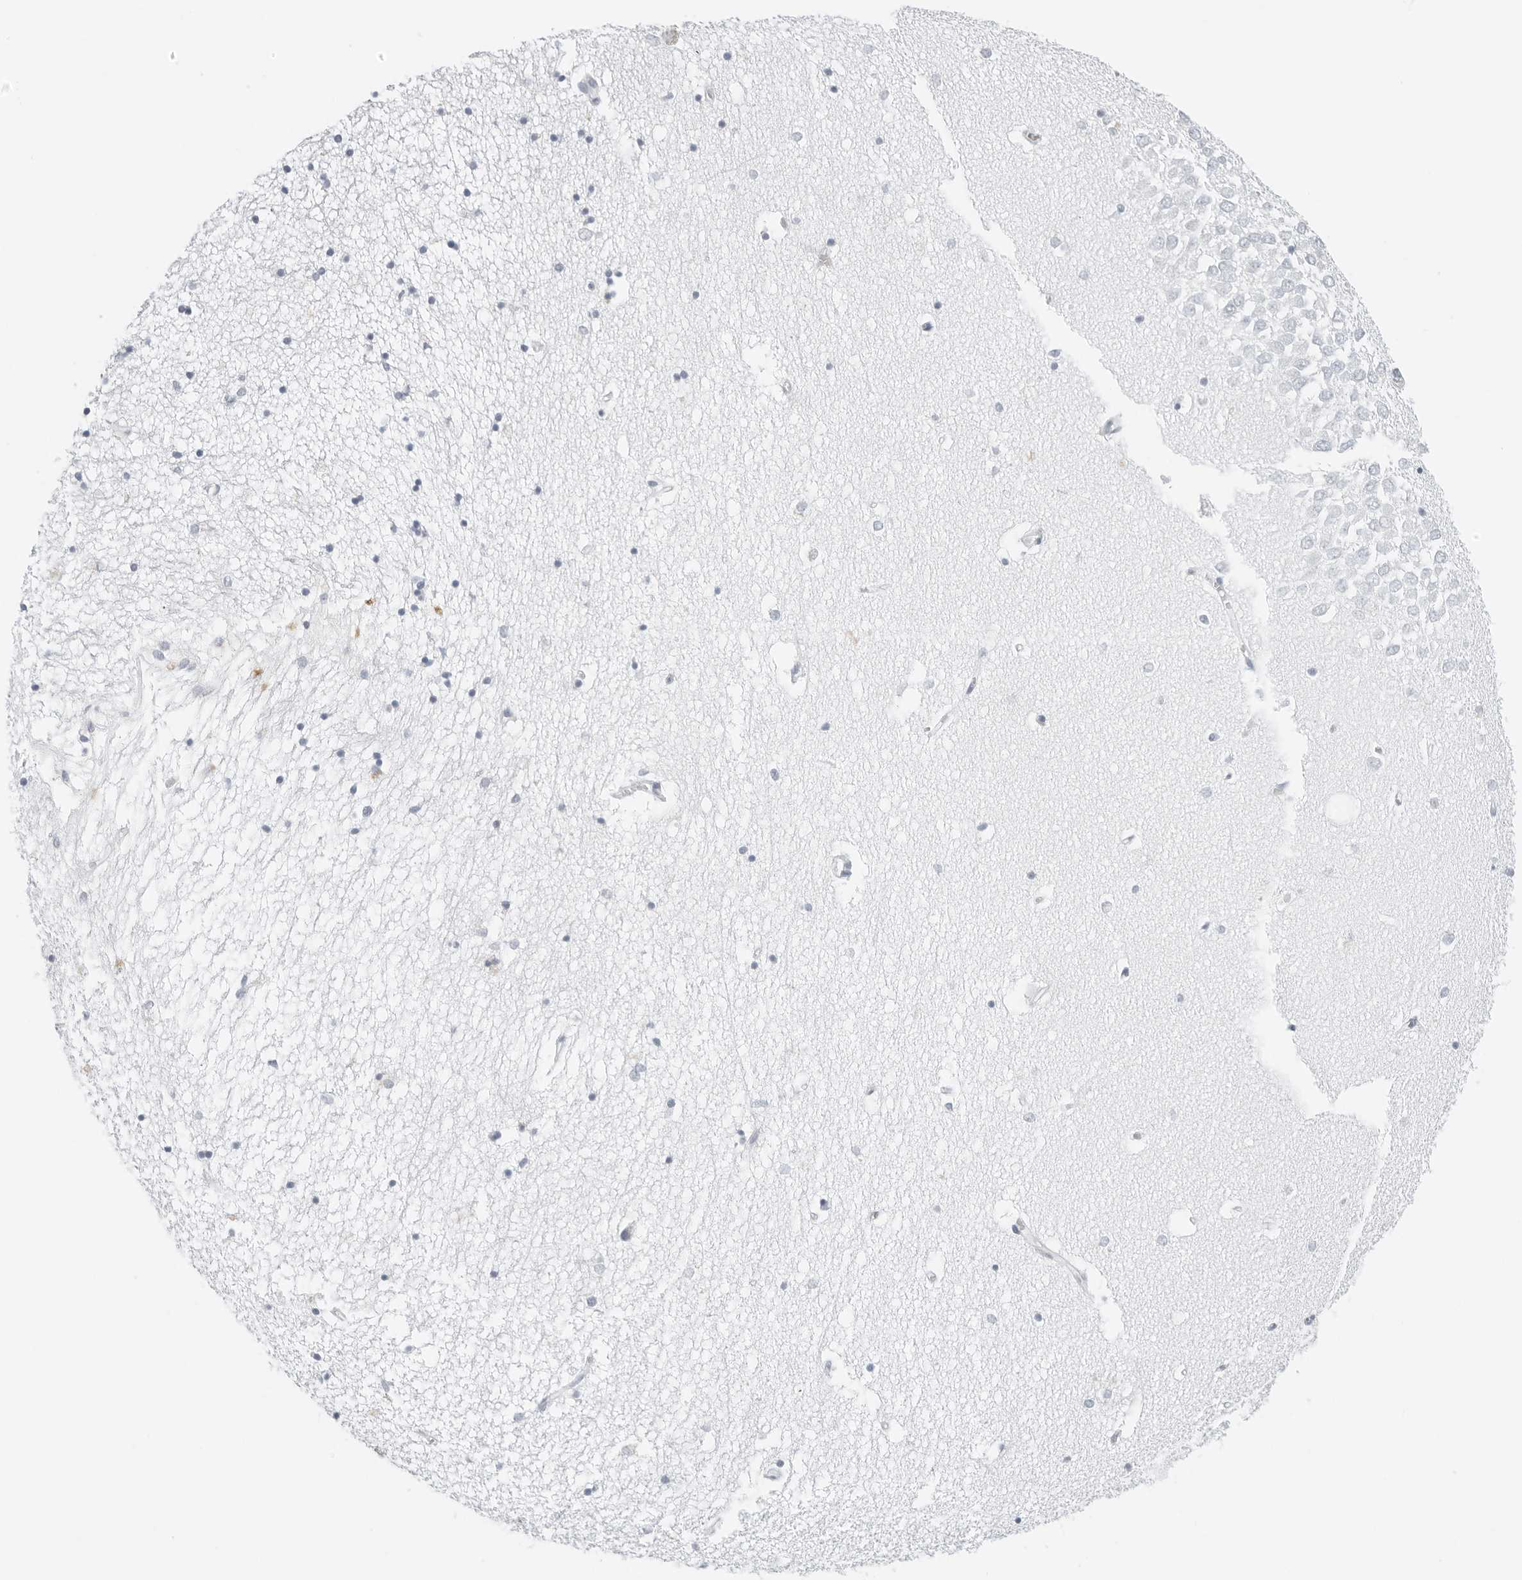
{"staining": {"intensity": "negative", "quantity": "none", "location": "none"}, "tissue": "hippocampus", "cell_type": "Glial cells", "image_type": "normal", "snomed": [{"axis": "morphology", "description": "Normal tissue, NOS"}, {"axis": "topography", "description": "Hippocampus"}], "caption": "Immunohistochemistry of normal hippocampus displays no expression in glial cells.", "gene": "RC3H1", "patient": {"sex": "male", "age": 70}}